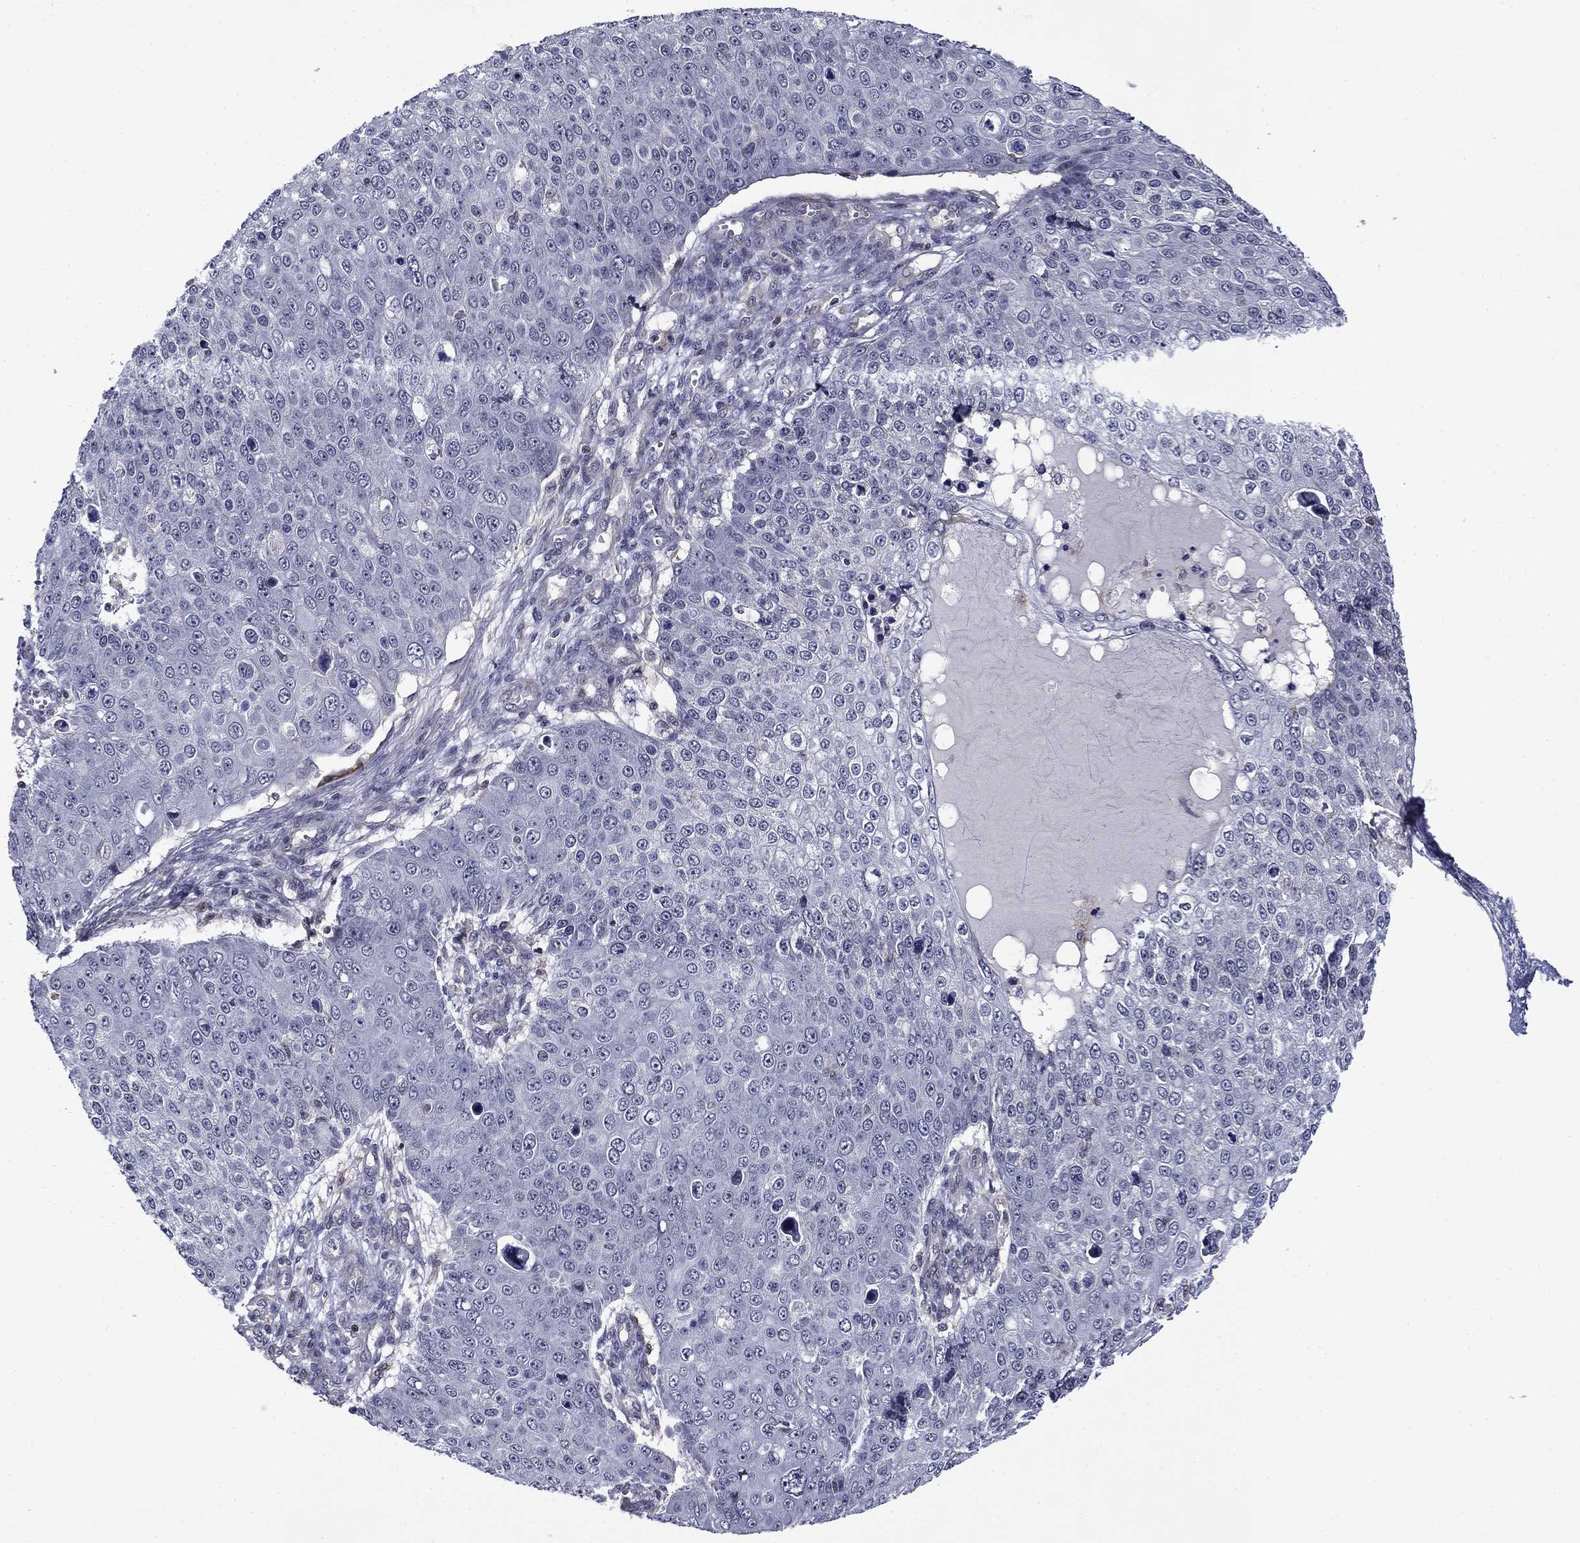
{"staining": {"intensity": "negative", "quantity": "none", "location": "none"}, "tissue": "skin cancer", "cell_type": "Tumor cells", "image_type": "cancer", "snomed": [{"axis": "morphology", "description": "Squamous cell carcinoma, NOS"}, {"axis": "topography", "description": "Skin"}], "caption": "IHC histopathology image of squamous cell carcinoma (skin) stained for a protein (brown), which demonstrates no staining in tumor cells.", "gene": "B3GAT1", "patient": {"sex": "male", "age": 71}}